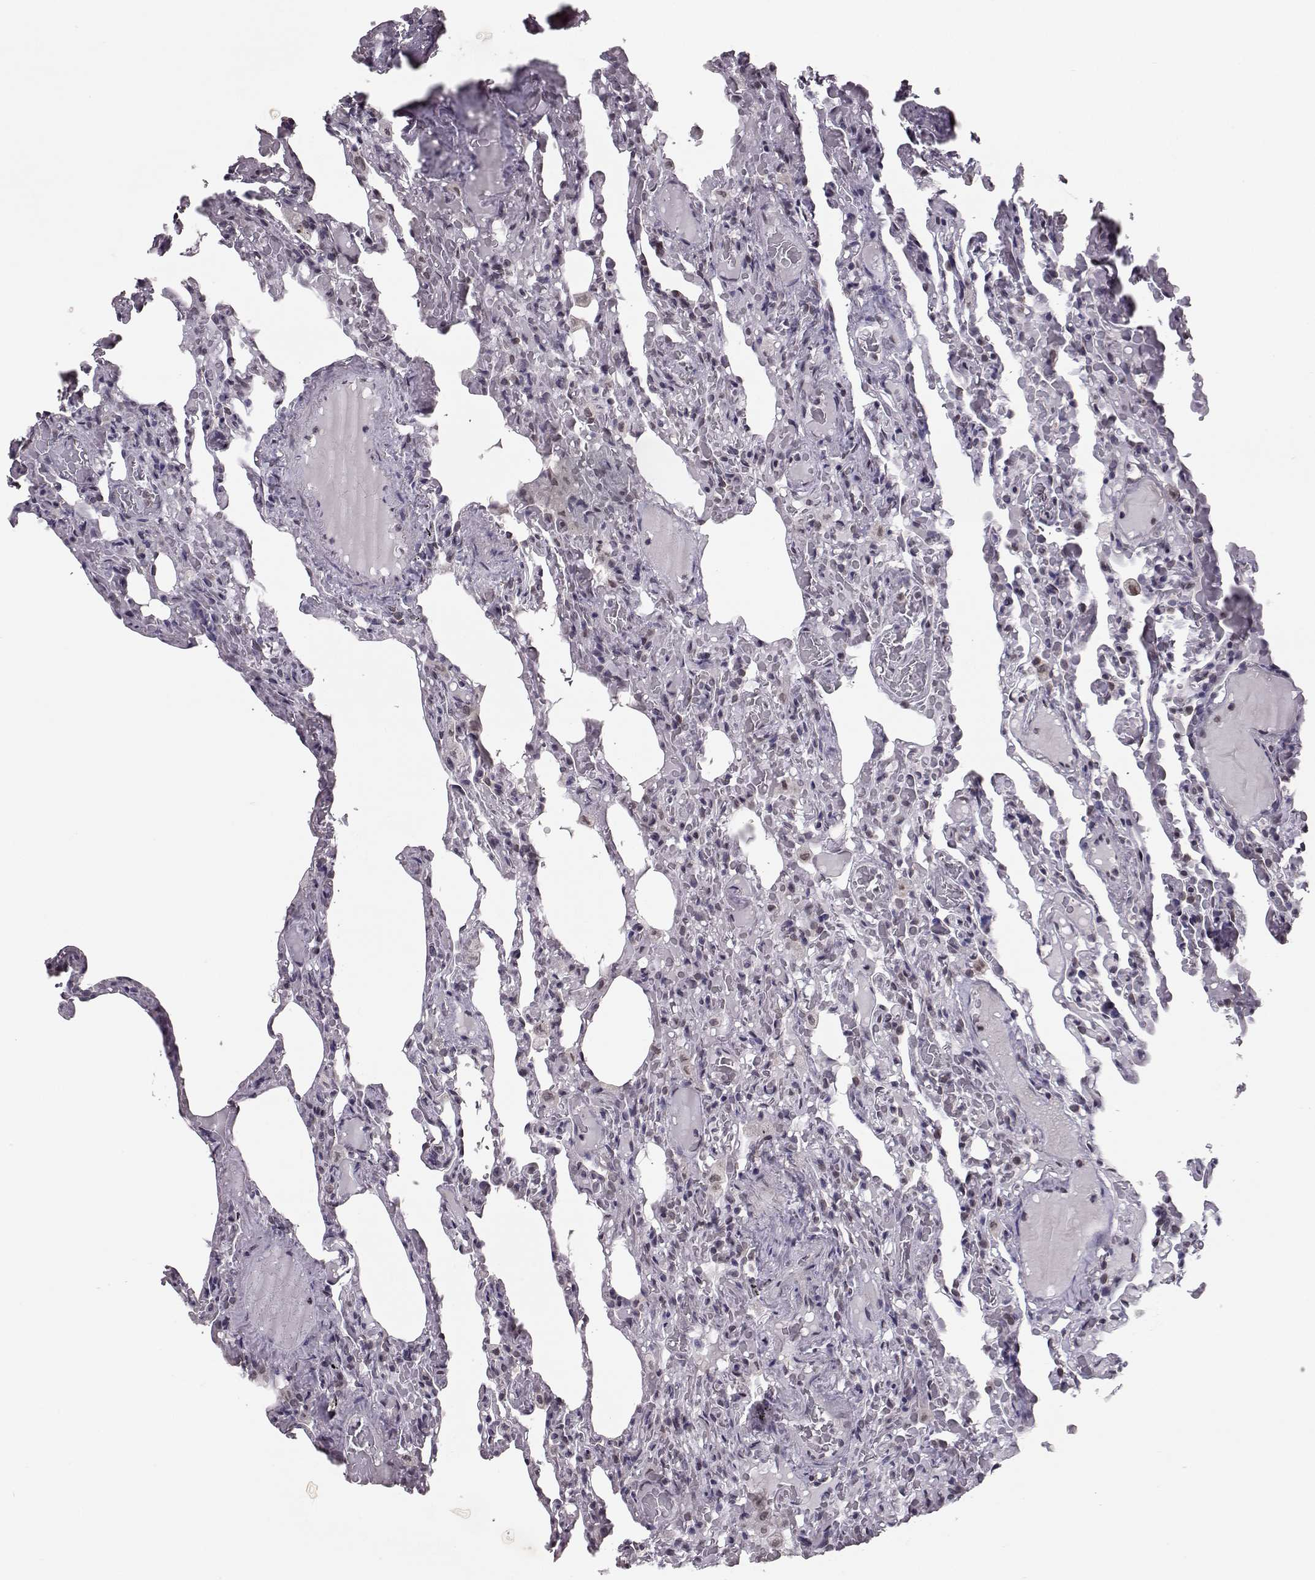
{"staining": {"intensity": "weak", "quantity": "<25%", "location": "cytoplasmic/membranous,nuclear"}, "tissue": "lung", "cell_type": "Alveolar cells", "image_type": "normal", "snomed": [{"axis": "morphology", "description": "Normal tissue, NOS"}, {"axis": "topography", "description": "Lung"}], "caption": "The micrograph demonstrates no staining of alveolar cells in benign lung. (DAB immunohistochemistry (IHC), high magnification).", "gene": "NUP37", "patient": {"sex": "female", "age": 43}}